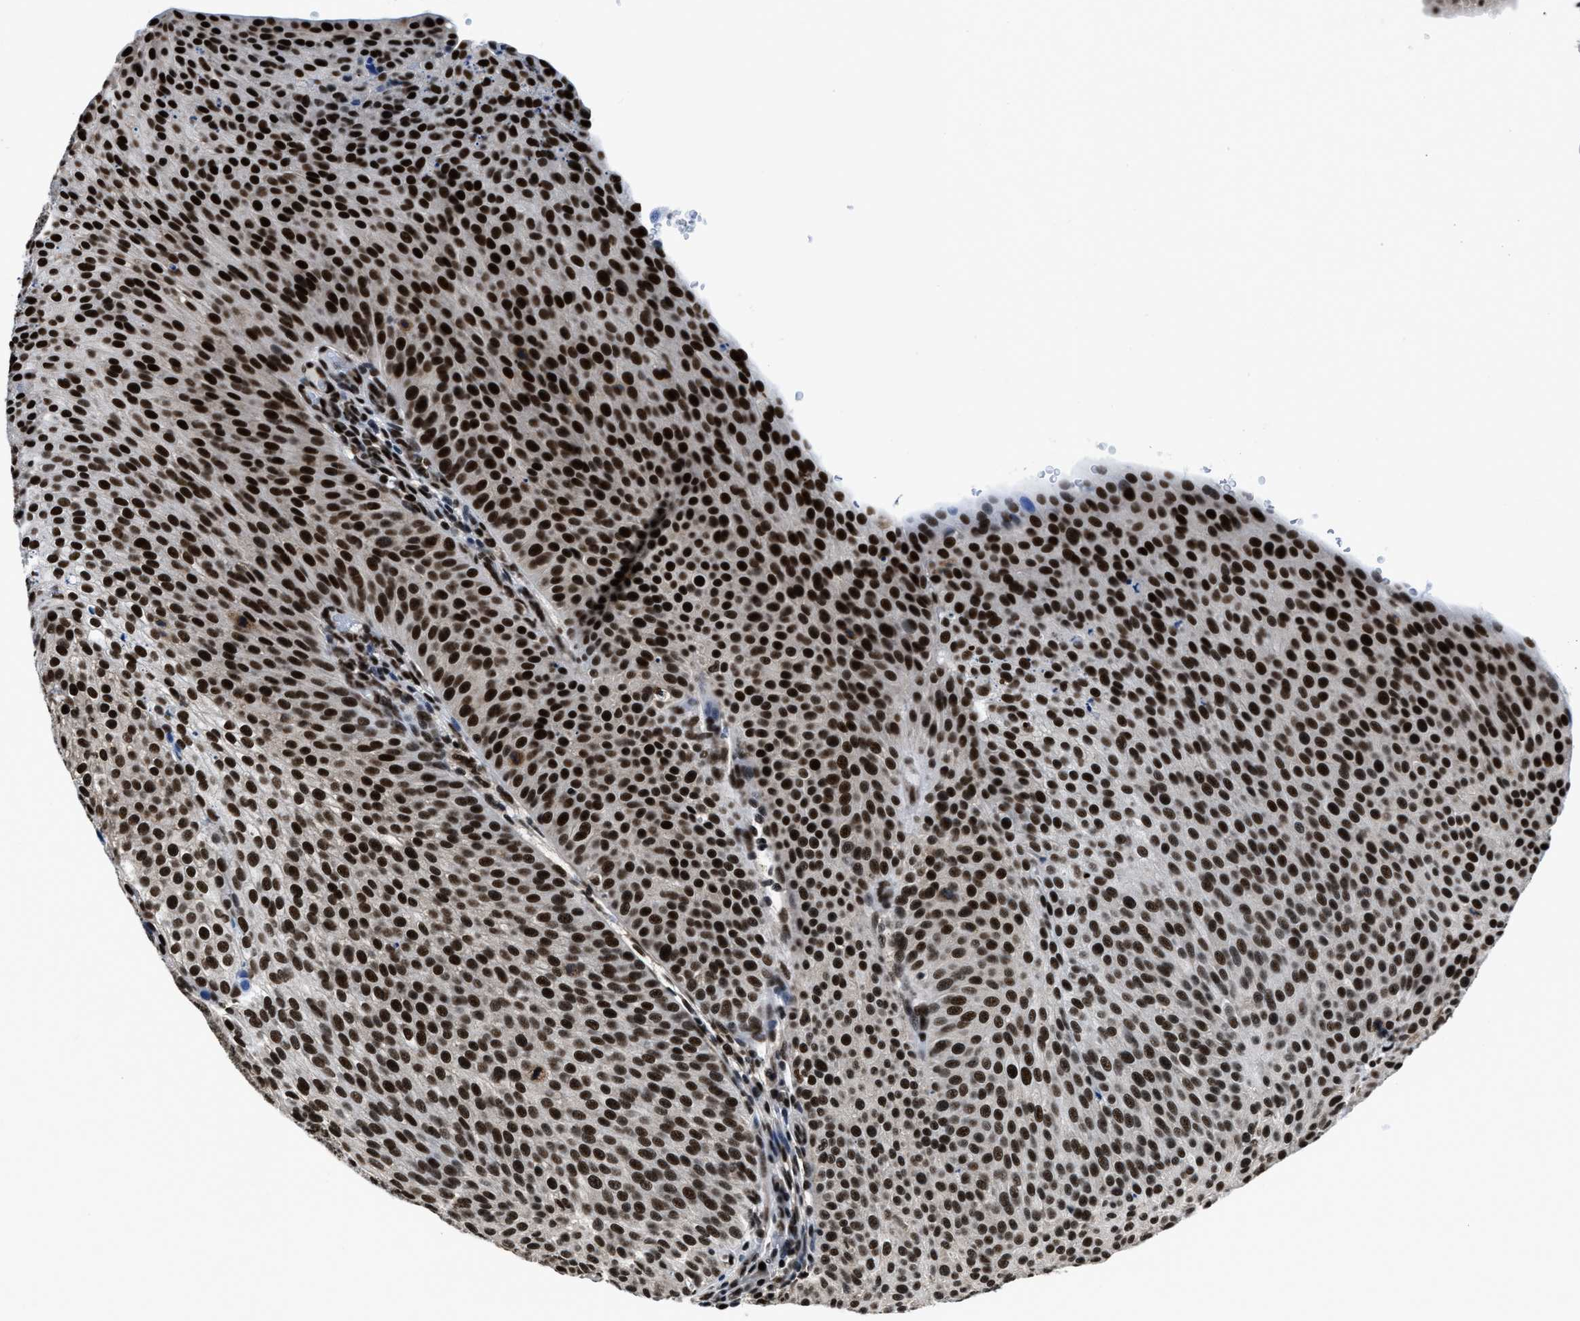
{"staining": {"intensity": "strong", "quantity": ">75%", "location": "nuclear"}, "tissue": "urothelial cancer", "cell_type": "Tumor cells", "image_type": "cancer", "snomed": [{"axis": "morphology", "description": "Urothelial carcinoma, Low grade"}, {"axis": "topography", "description": "Smooth muscle"}, {"axis": "topography", "description": "Urinary bladder"}], "caption": "A brown stain labels strong nuclear expression of a protein in human urothelial cancer tumor cells.", "gene": "HNRNPH2", "patient": {"sex": "male", "age": 60}}